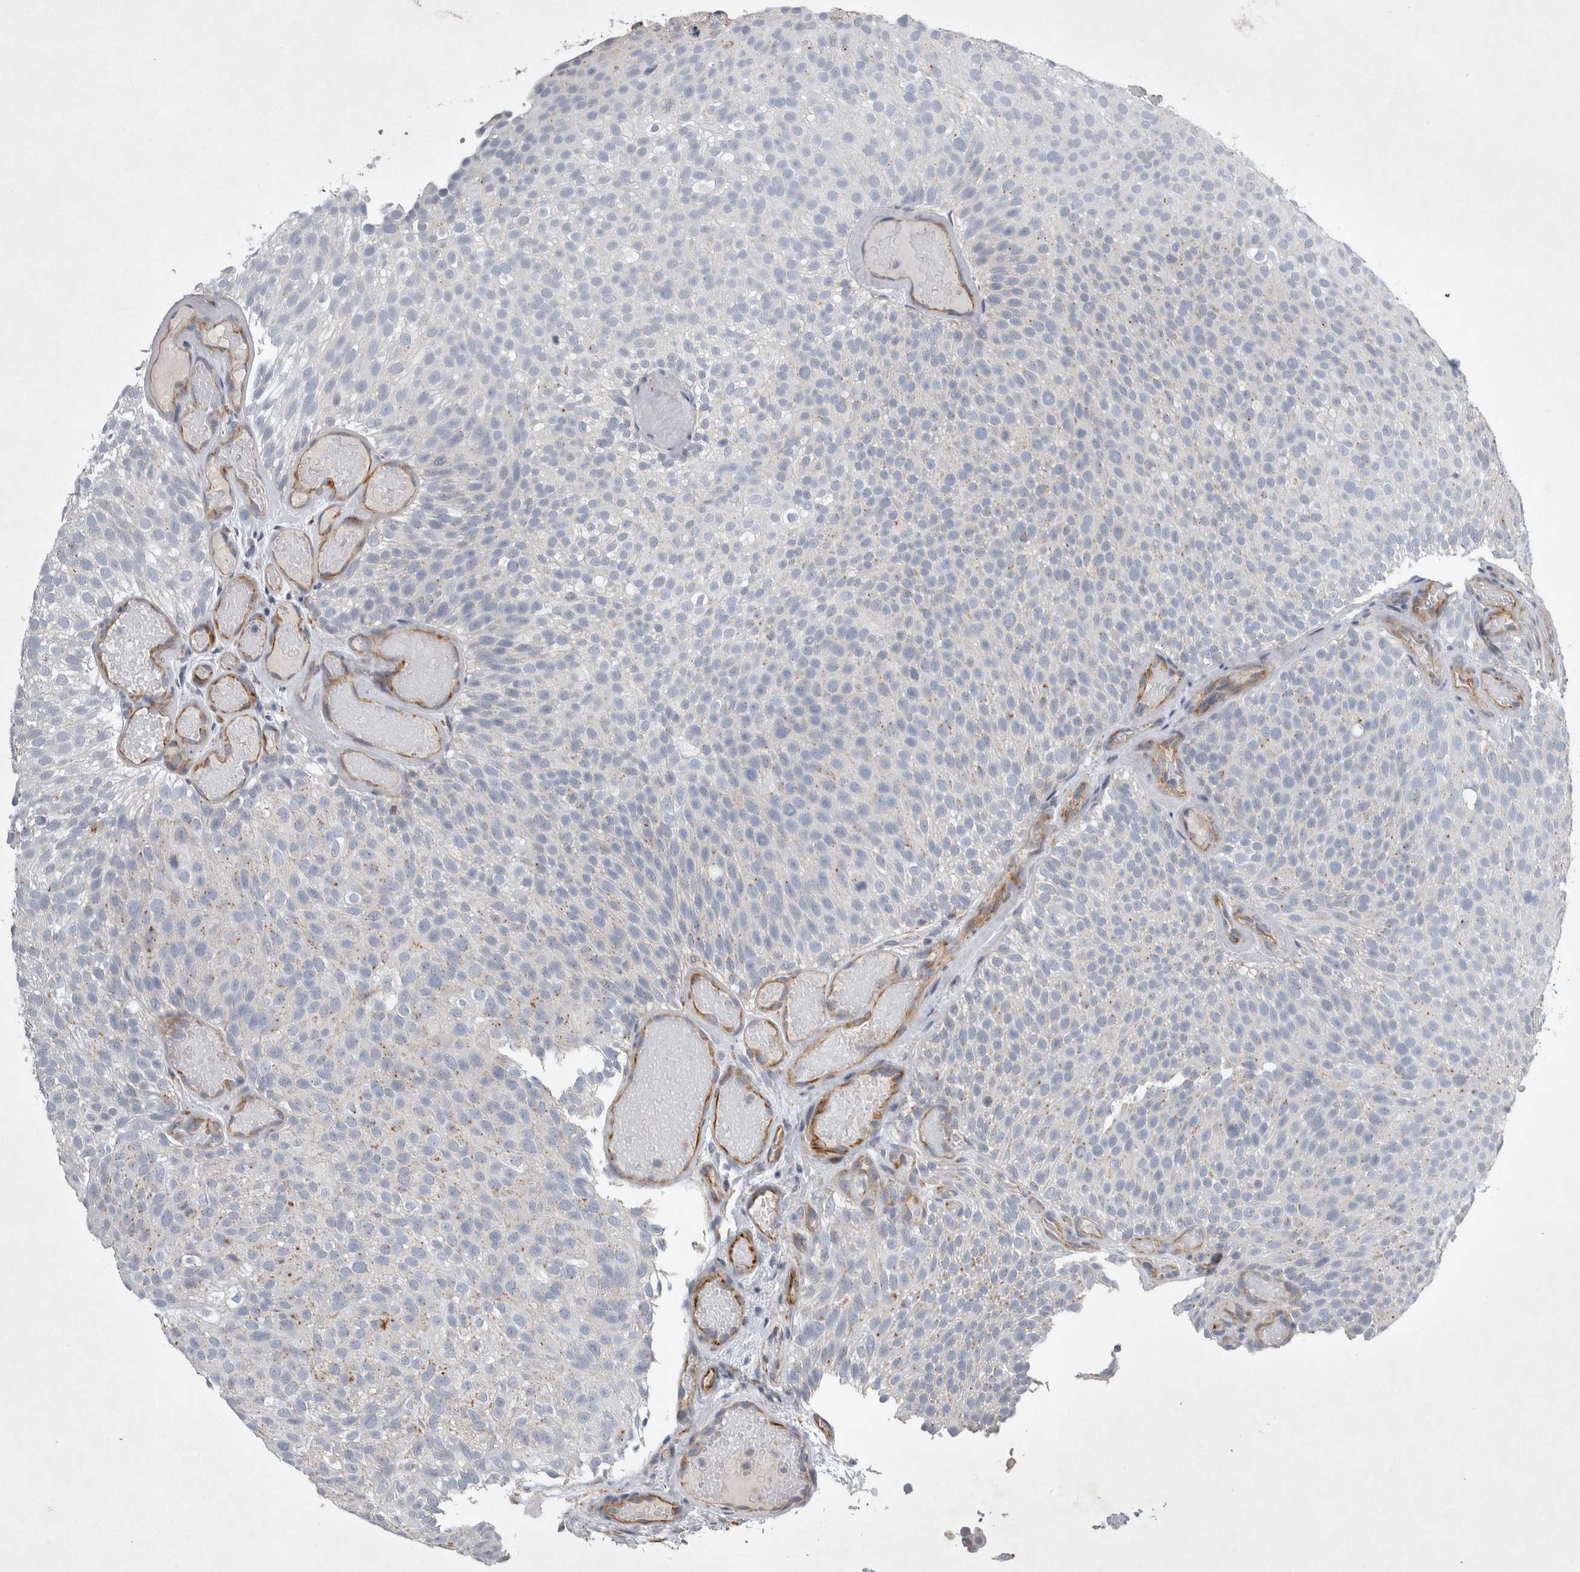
{"staining": {"intensity": "negative", "quantity": "none", "location": "none"}, "tissue": "urothelial cancer", "cell_type": "Tumor cells", "image_type": "cancer", "snomed": [{"axis": "morphology", "description": "Urothelial carcinoma, Low grade"}, {"axis": "topography", "description": "Urinary bladder"}], "caption": "Immunohistochemical staining of human urothelial cancer demonstrates no significant expression in tumor cells. Nuclei are stained in blue.", "gene": "STRADB", "patient": {"sex": "male", "age": 78}}